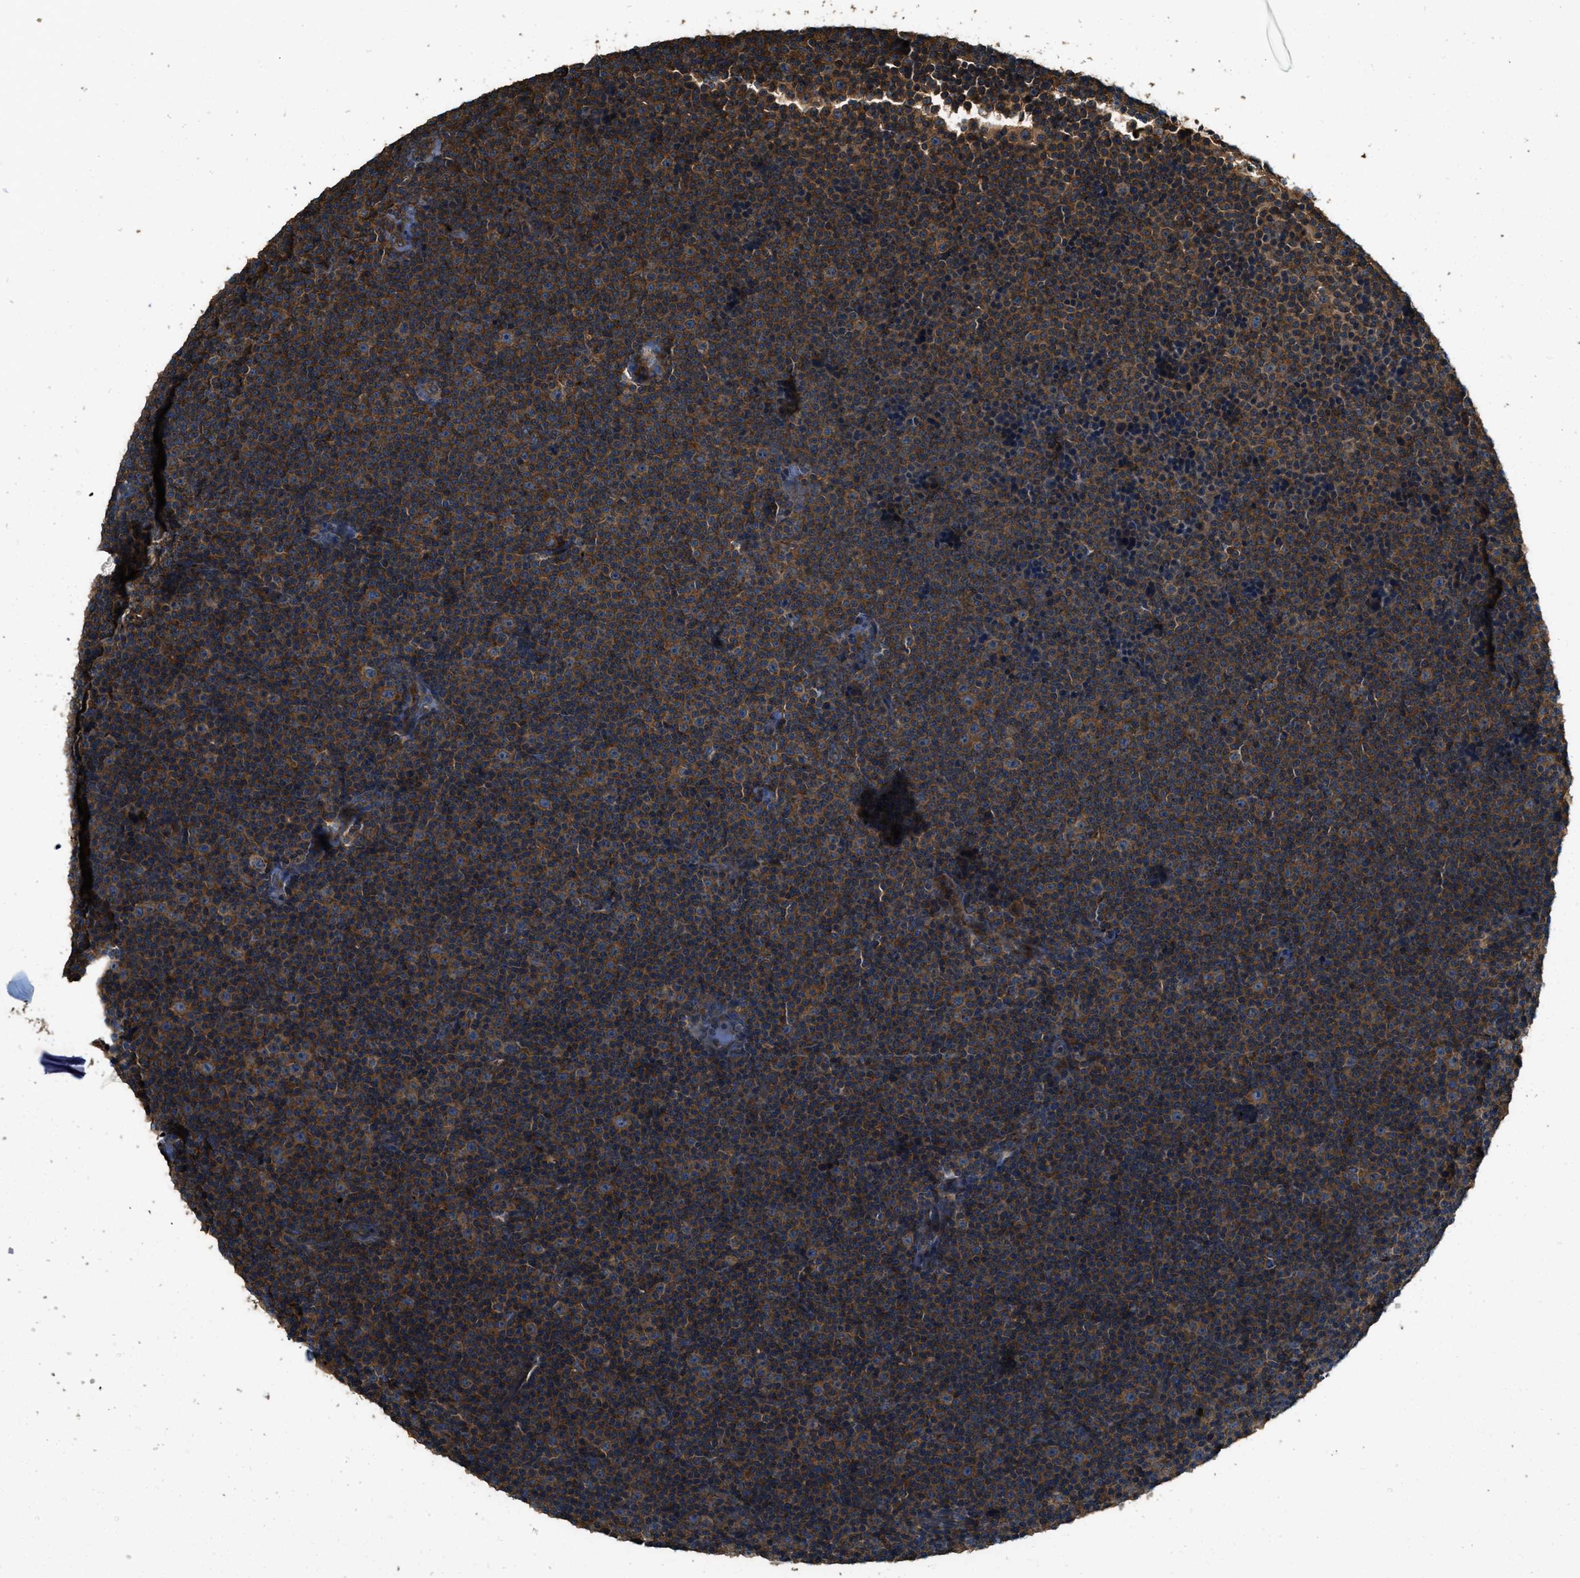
{"staining": {"intensity": "strong", "quantity": ">75%", "location": "cytoplasmic/membranous"}, "tissue": "lymphoma", "cell_type": "Tumor cells", "image_type": "cancer", "snomed": [{"axis": "morphology", "description": "Malignant lymphoma, non-Hodgkin's type, Low grade"}, {"axis": "topography", "description": "Lymph node"}], "caption": "A high amount of strong cytoplasmic/membranous expression is appreciated in approximately >75% of tumor cells in low-grade malignant lymphoma, non-Hodgkin's type tissue.", "gene": "MAP3K8", "patient": {"sex": "female", "age": 67}}